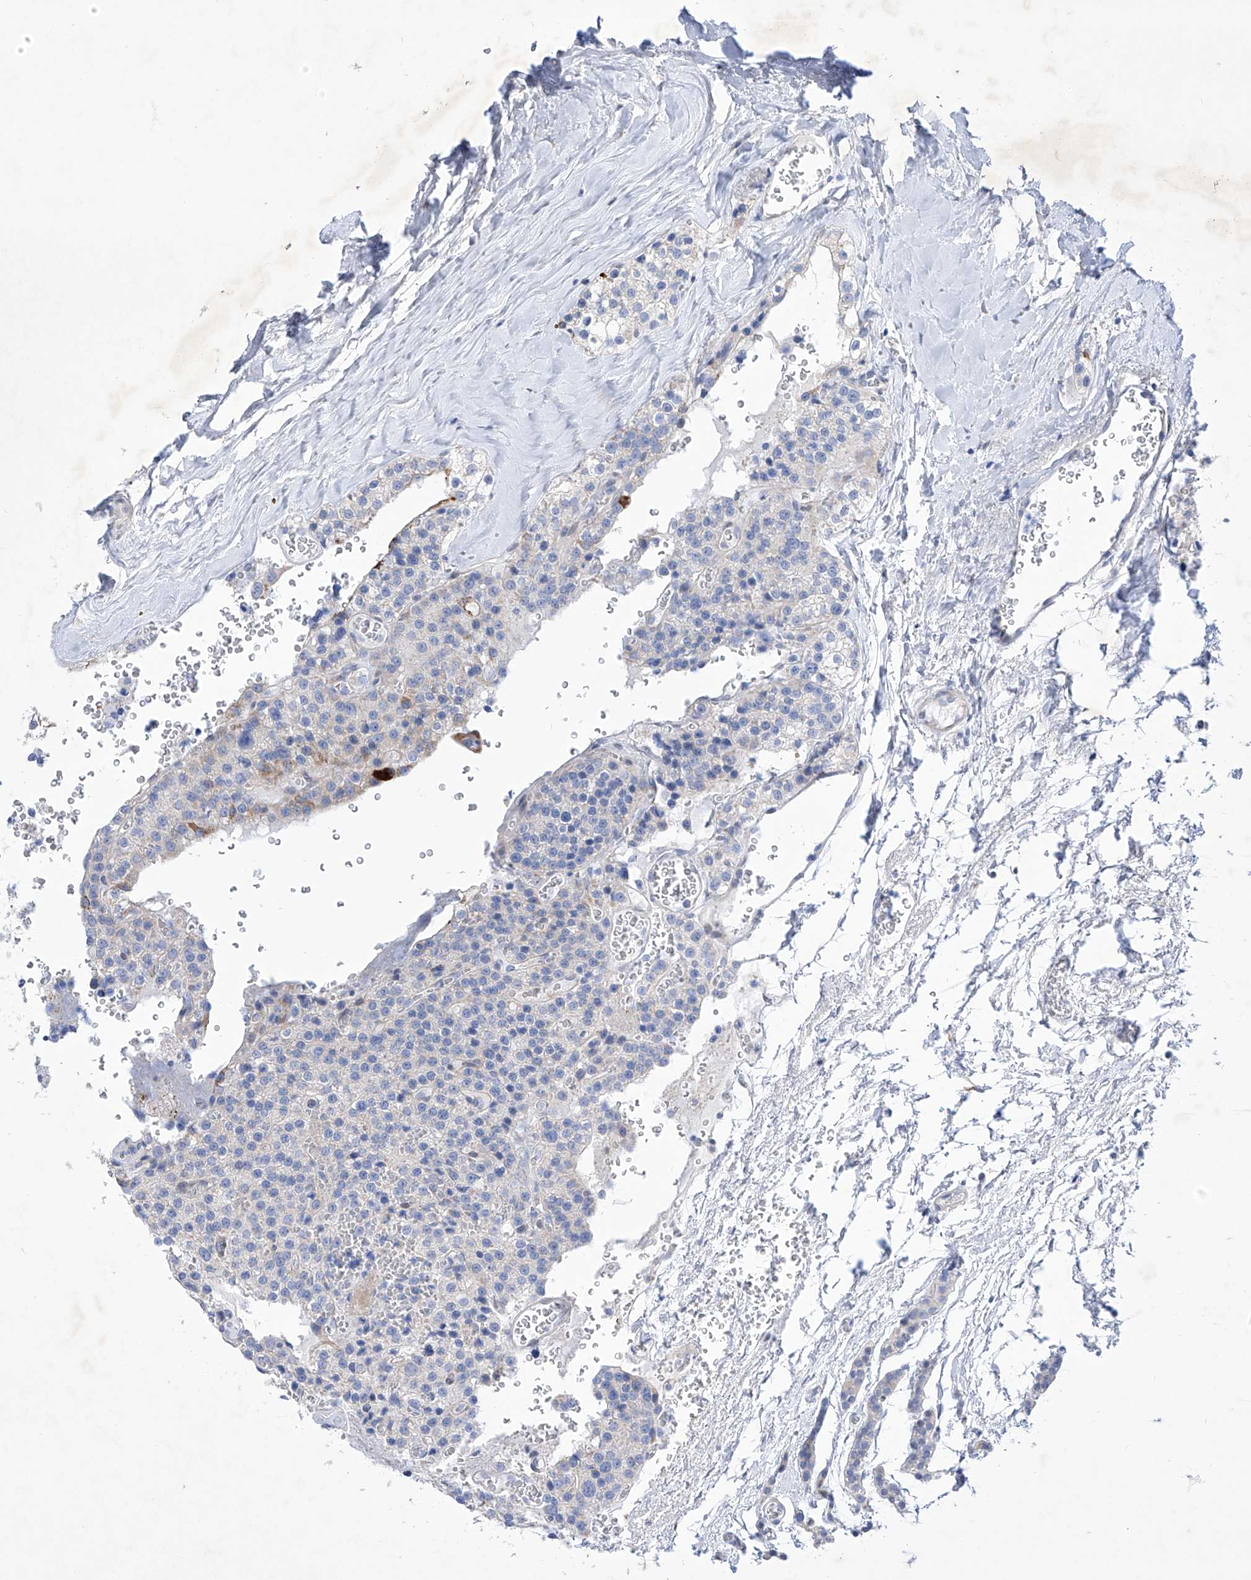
{"staining": {"intensity": "negative", "quantity": "none", "location": "none"}, "tissue": "parathyroid gland", "cell_type": "Glandular cells", "image_type": "normal", "snomed": [{"axis": "morphology", "description": "Normal tissue, NOS"}, {"axis": "topography", "description": "Parathyroid gland"}], "caption": "An IHC image of normal parathyroid gland is shown. There is no staining in glandular cells of parathyroid gland. (DAB (3,3'-diaminobenzidine) IHC visualized using brightfield microscopy, high magnification).", "gene": "C1orf87", "patient": {"sex": "female", "age": 64}}